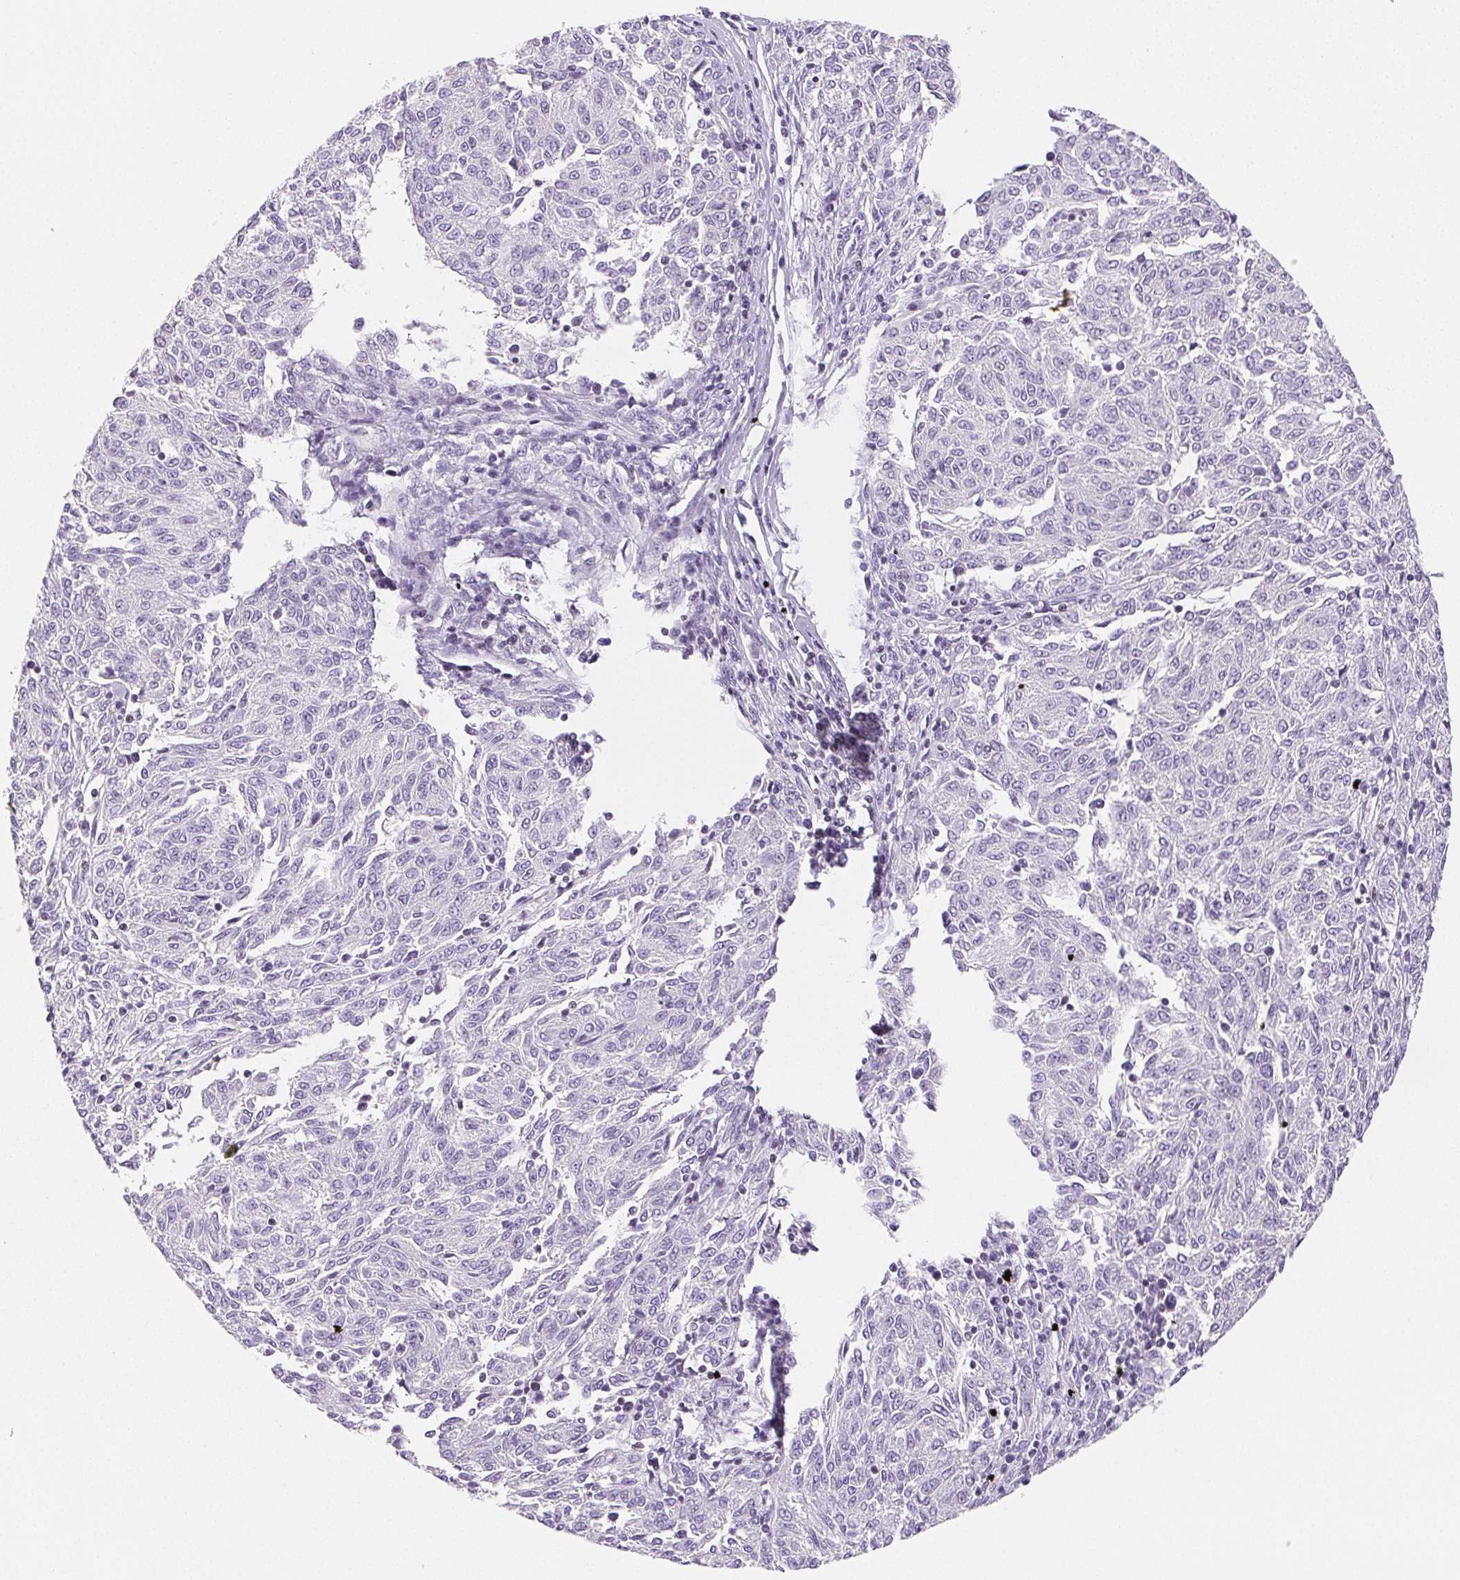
{"staining": {"intensity": "negative", "quantity": "none", "location": "none"}, "tissue": "melanoma", "cell_type": "Tumor cells", "image_type": "cancer", "snomed": [{"axis": "morphology", "description": "Malignant melanoma, NOS"}, {"axis": "topography", "description": "Skin"}], "caption": "Protein analysis of melanoma exhibits no significant staining in tumor cells.", "gene": "BEND2", "patient": {"sex": "female", "age": 72}}